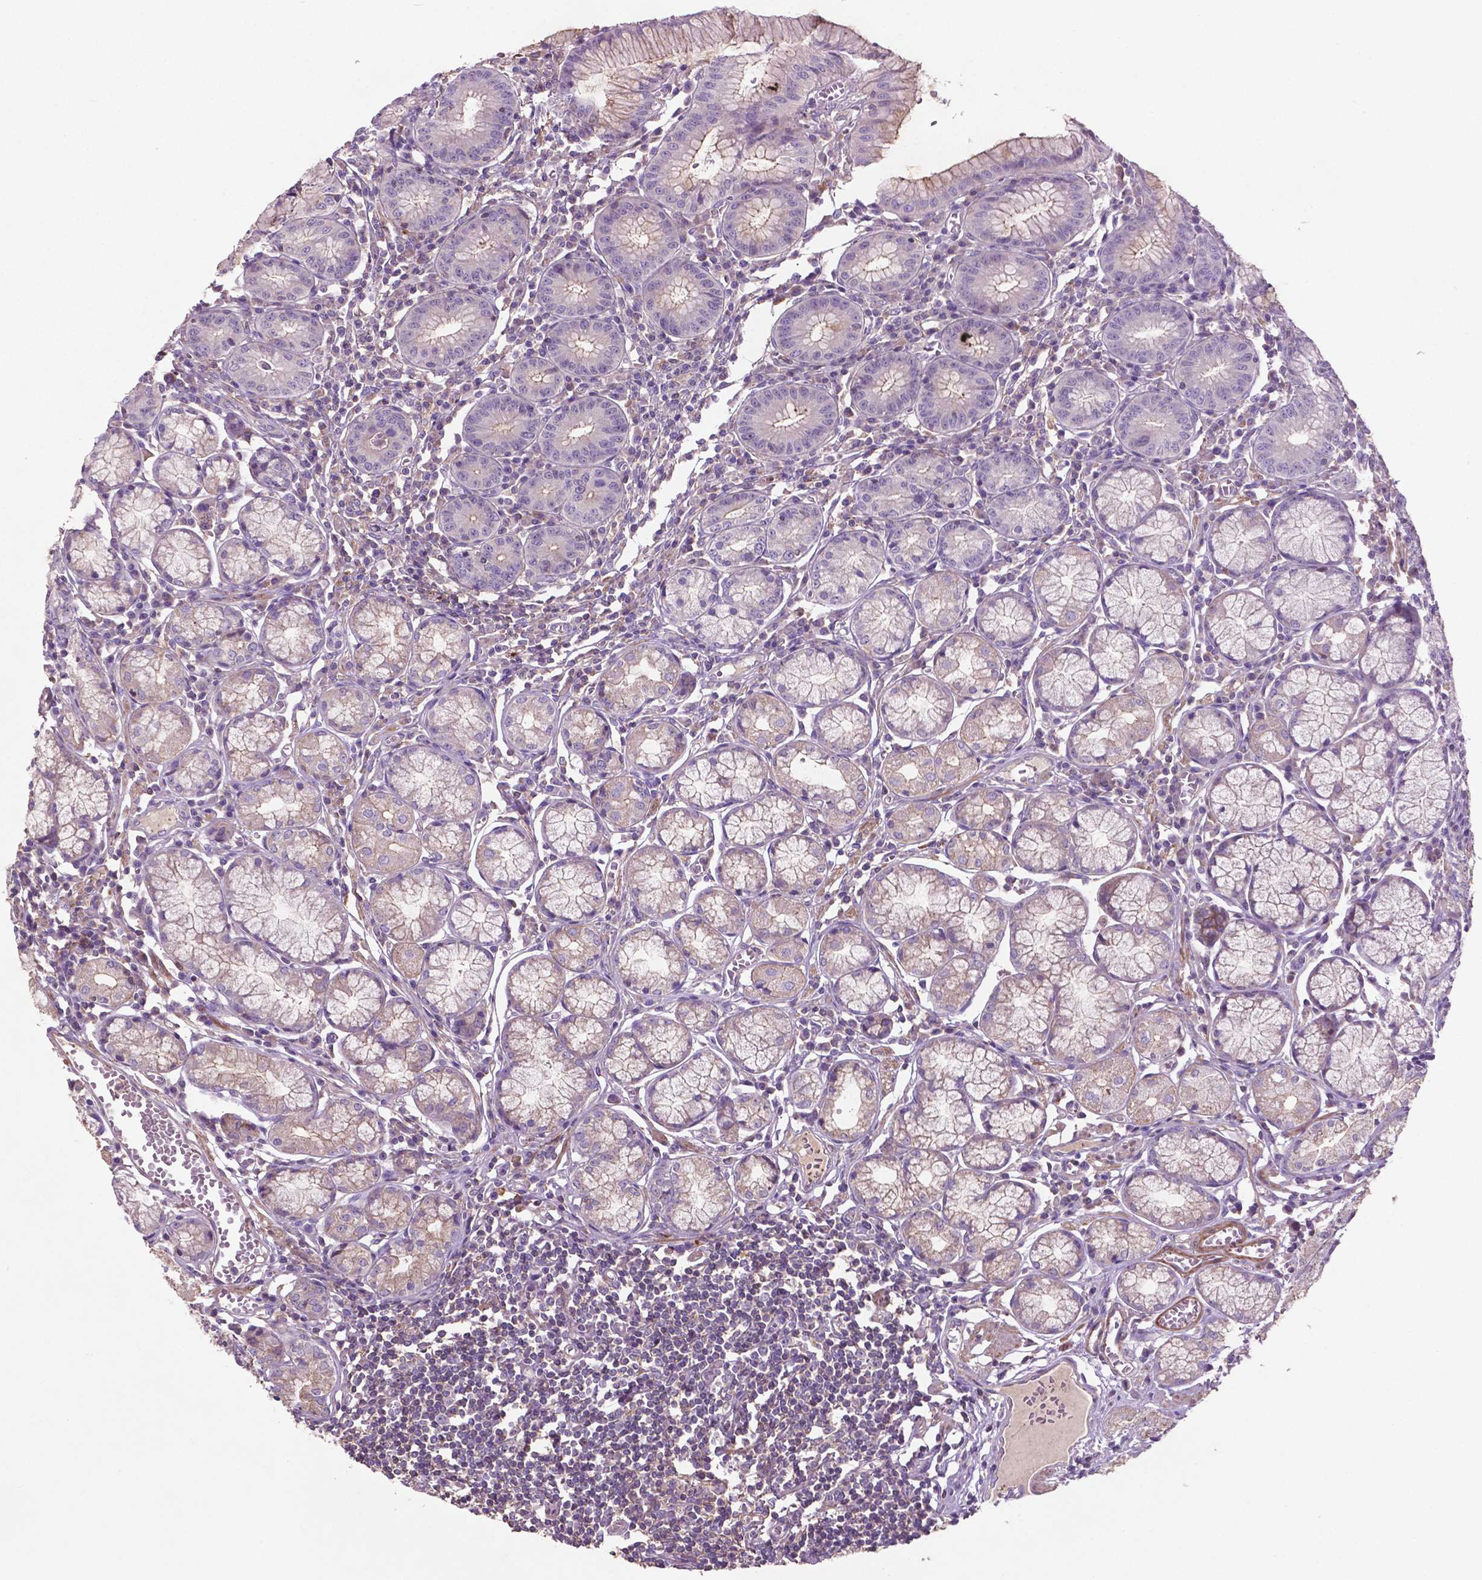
{"staining": {"intensity": "weak", "quantity": "25%-75%", "location": "cytoplasmic/membranous"}, "tissue": "stomach", "cell_type": "Glandular cells", "image_type": "normal", "snomed": [{"axis": "morphology", "description": "Normal tissue, NOS"}, {"axis": "topography", "description": "Stomach"}], "caption": "The image shows staining of benign stomach, revealing weak cytoplasmic/membranous protein staining (brown color) within glandular cells.", "gene": "BMP4", "patient": {"sex": "male", "age": 55}}